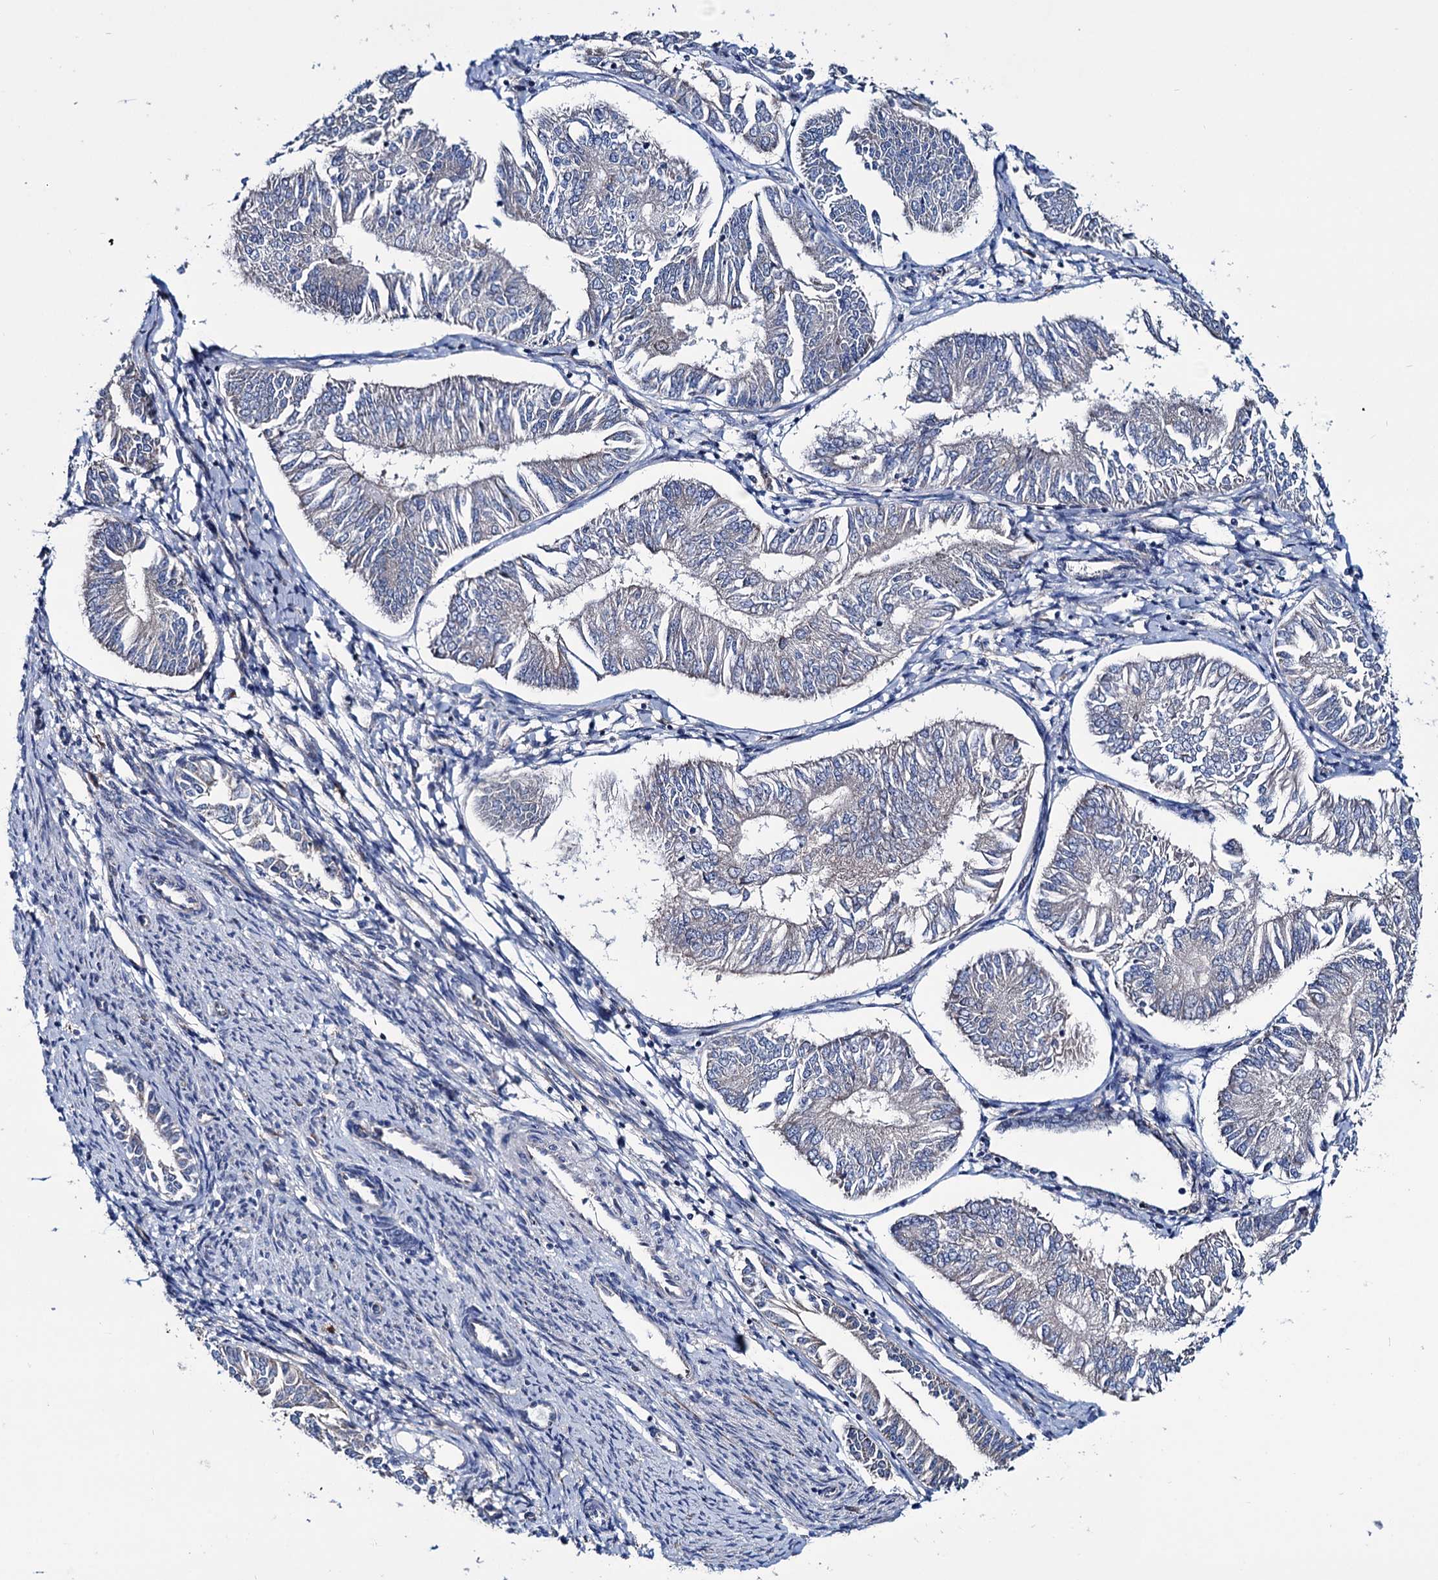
{"staining": {"intensity": "negative", "quantity": "none", "location": "none"}, "tissue": "endometrial cancer", "cell_type": "Tumor cells", "image_type": "cancer", "snomed": [{"axis": "morphology", "description": "Adenocarcinoma, NOS"}, {"axis": "topography", "description": "Endometrium"}], "caption": "This image is of adenocarcinoma (endometrial) stained with immunohistochemistry (IHC) to label a protein in brown with the nuclei are counter-stained blue. There is no positivity in tumor cells.", "gene": "EYA4", "patient": {"sex": "female", "age": 58}}